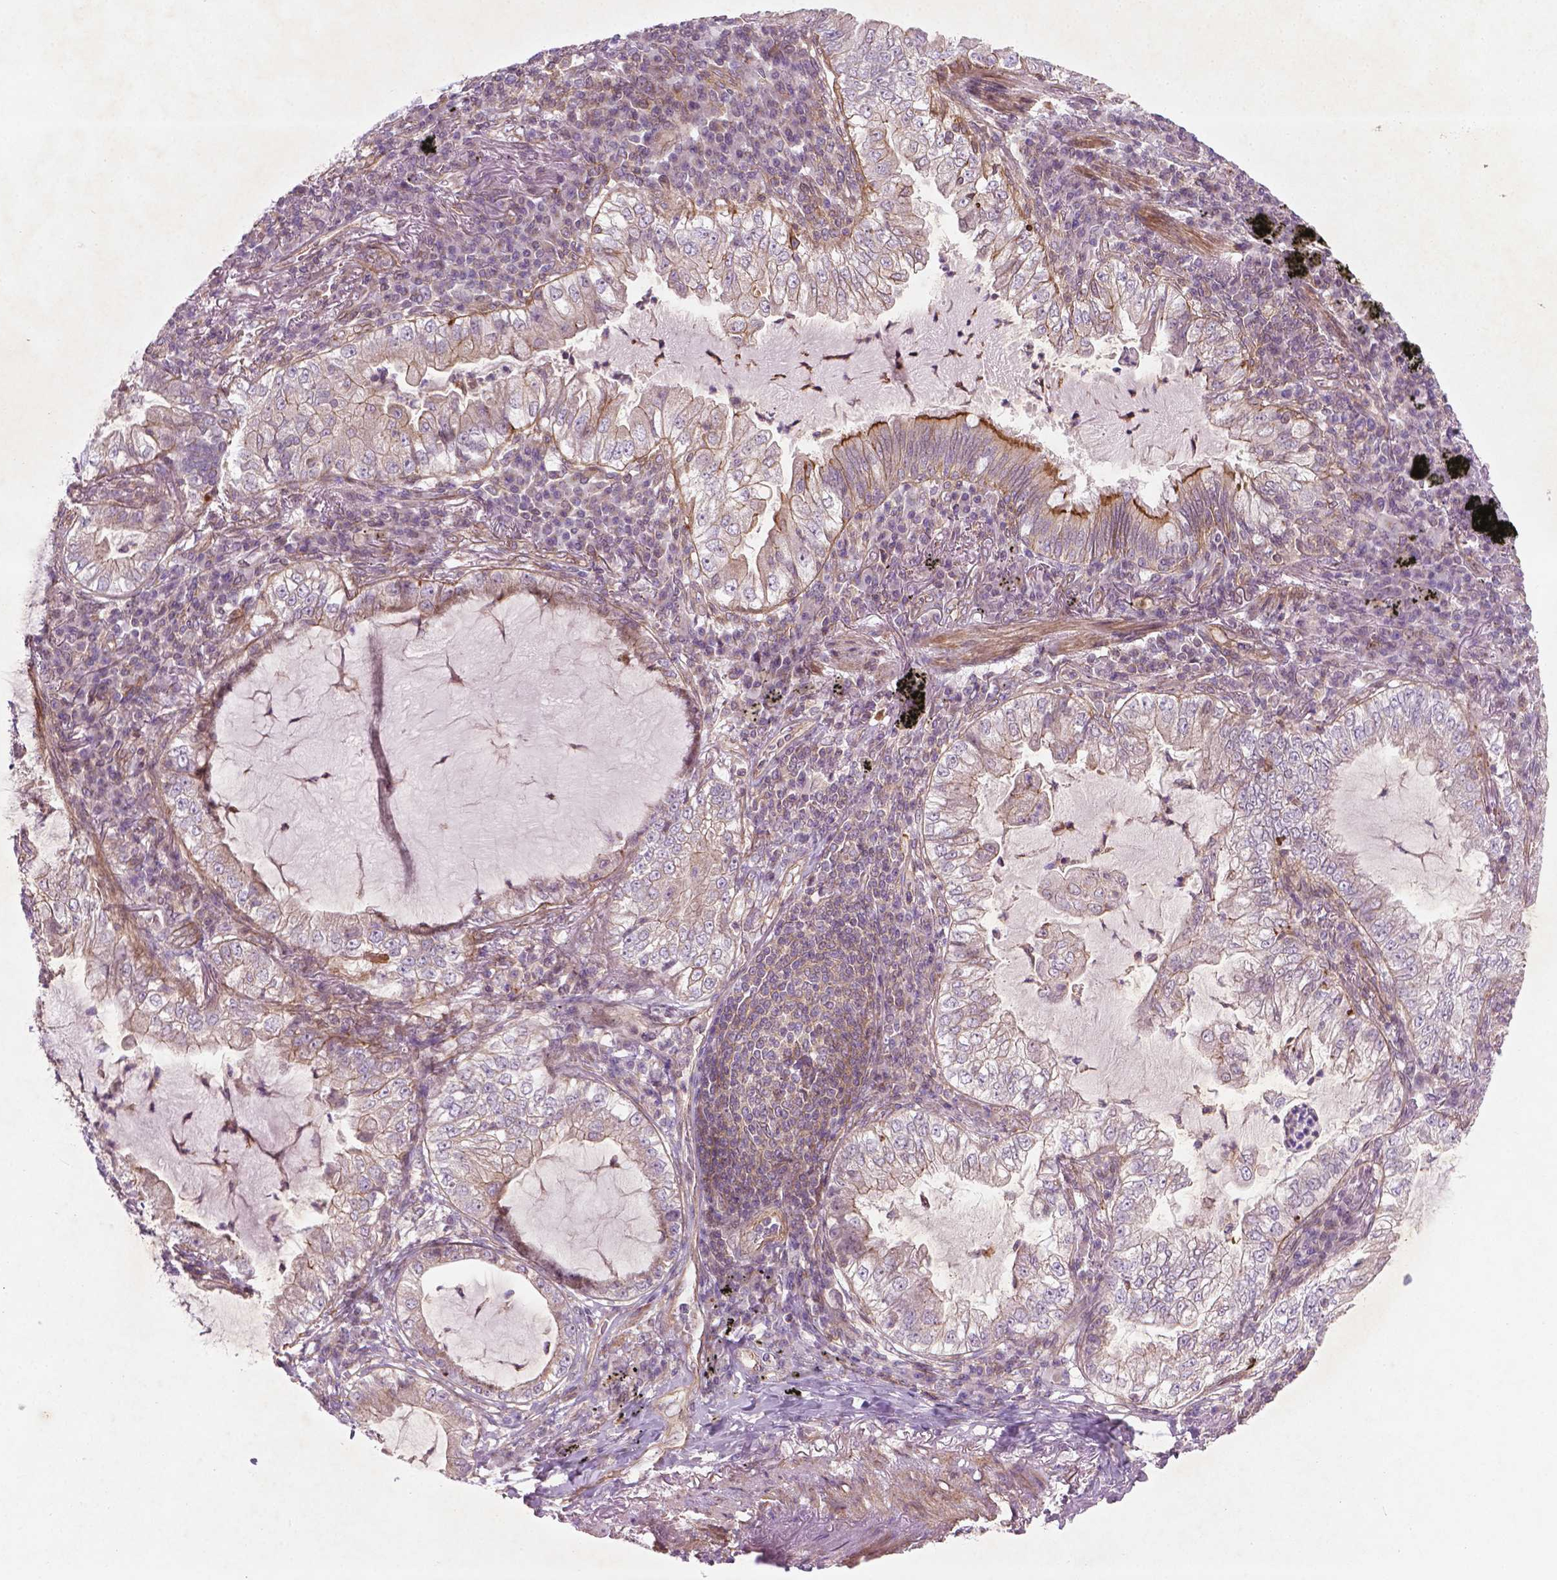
{"staining": {"intensity": "moderate", "quantity": "25%-75%", "location": "cytoplasmic/membranous"}, "tissue": "lung cancer", "cell_type": "Tumor cells", "image_type": "cancer", "snomed": [{"axis": "morphology", "description": "Adenocarcinoma, NOS"}, {"axis": "topography", "description": "Lung"}], "caption": "Protein expression analysis of lung adenocarcinoma displays moderate cytoplasmic/membranous positivity in about 25%-75% of tumor cells. The protein of interest is stained brown, and the nuclei are stained in blue (DAB (3,3'-diaminobenzidine) IHC with brightfield microscopy, high magnification).", "gene": "TCHP", "patient": {"sex": "female", "age": 73}}